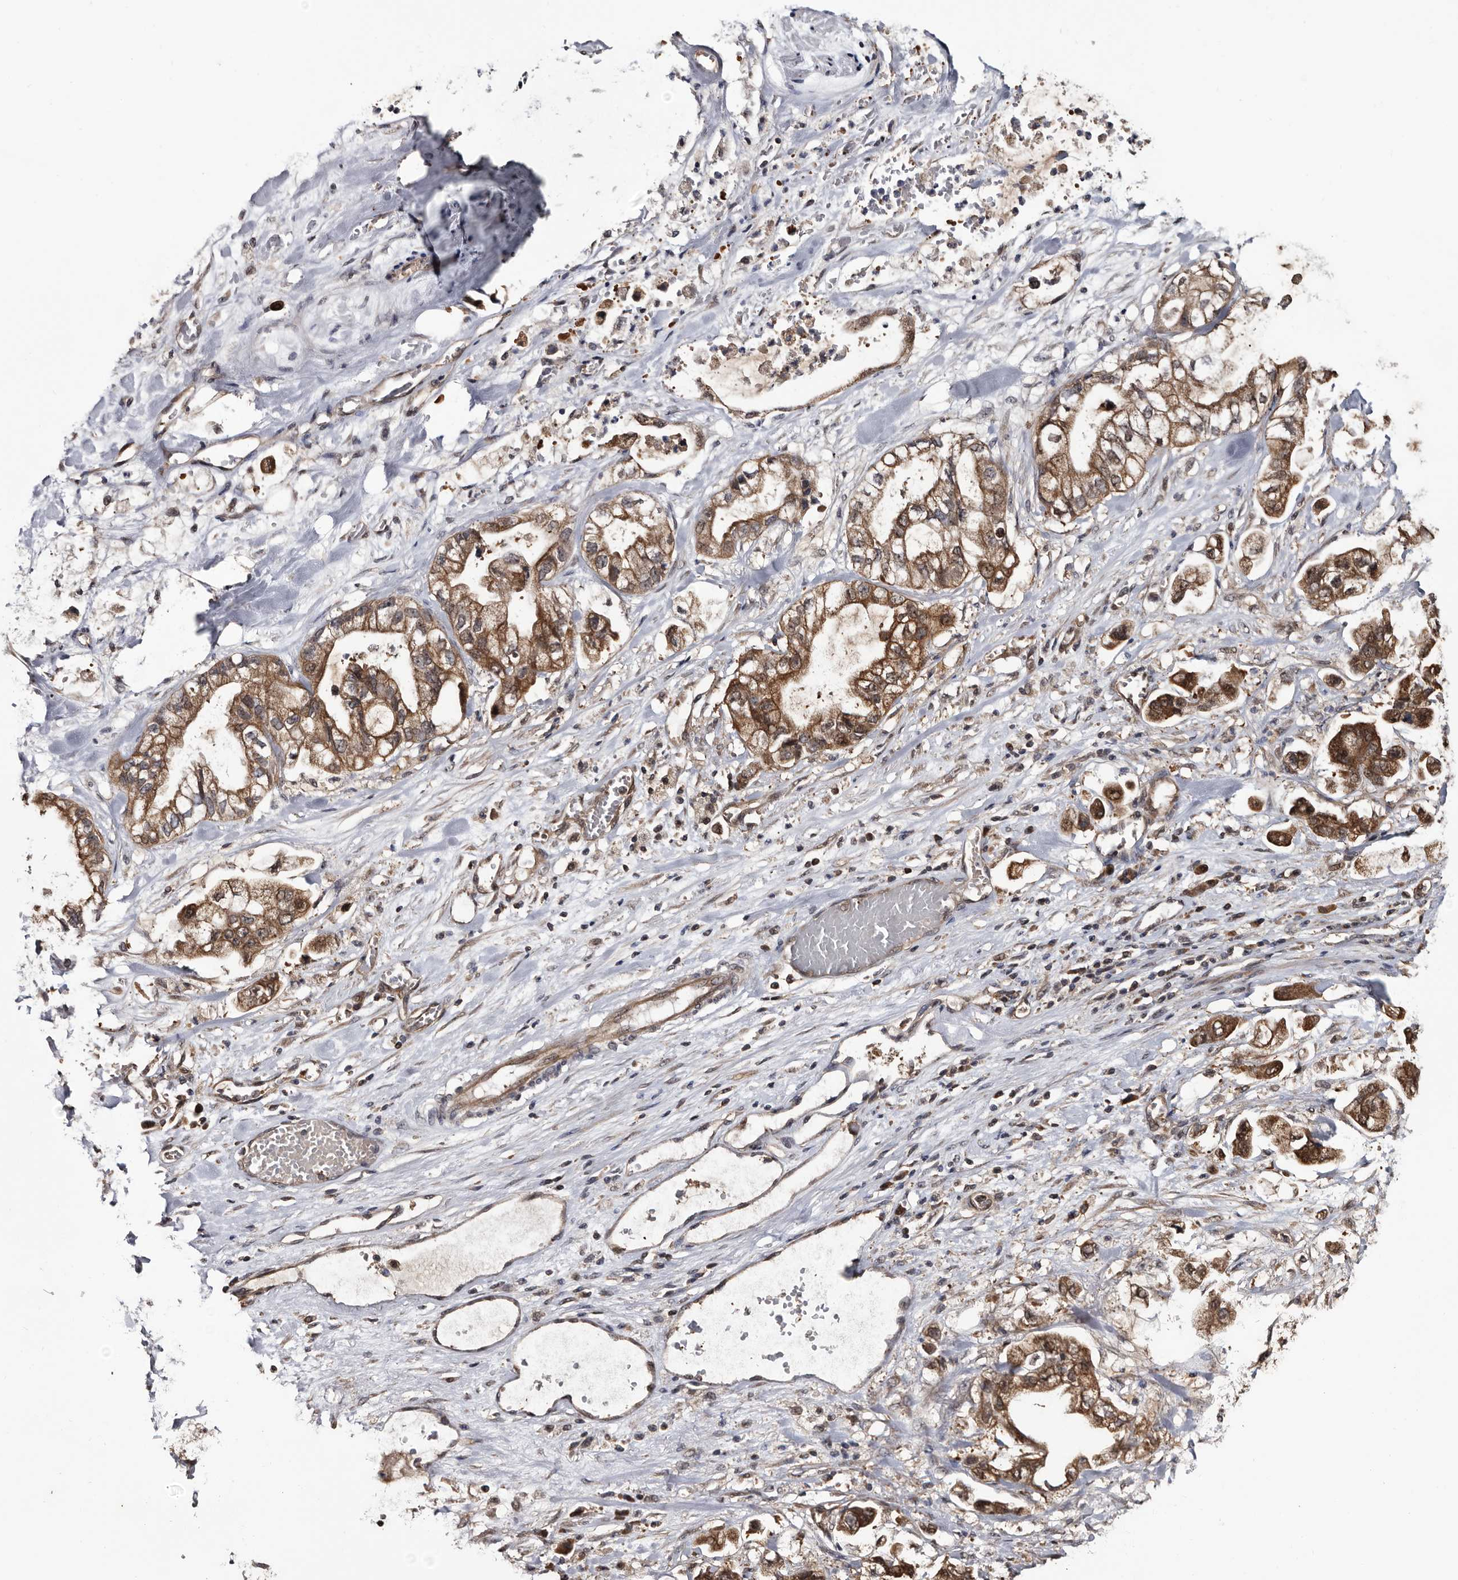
{"staining": {"intensity": "moderate", "quantity": ">75%", "location": "cytoplasmic/membranous"}, "tissue": "stomach cancer", "cell_type": "Tumor cells", "image_type": "cancer", "snomed": [{"axis": "morphology", "description": "Normal tissue, NOS"}, {"axis": "morphology", "description": "Adenocarcinoma, NOS"}, {"axis": "topography", "description": "Stomach"}], "caption": "About >75% of tumor cells in human stomach cancer (adenocarcinoma) show moderate cytoplasmic/membranous protein positivity as visualized by brown immunohistochemical staining.", "gene": "TTI2", "patient": {"sex": "male", "age": 62}}